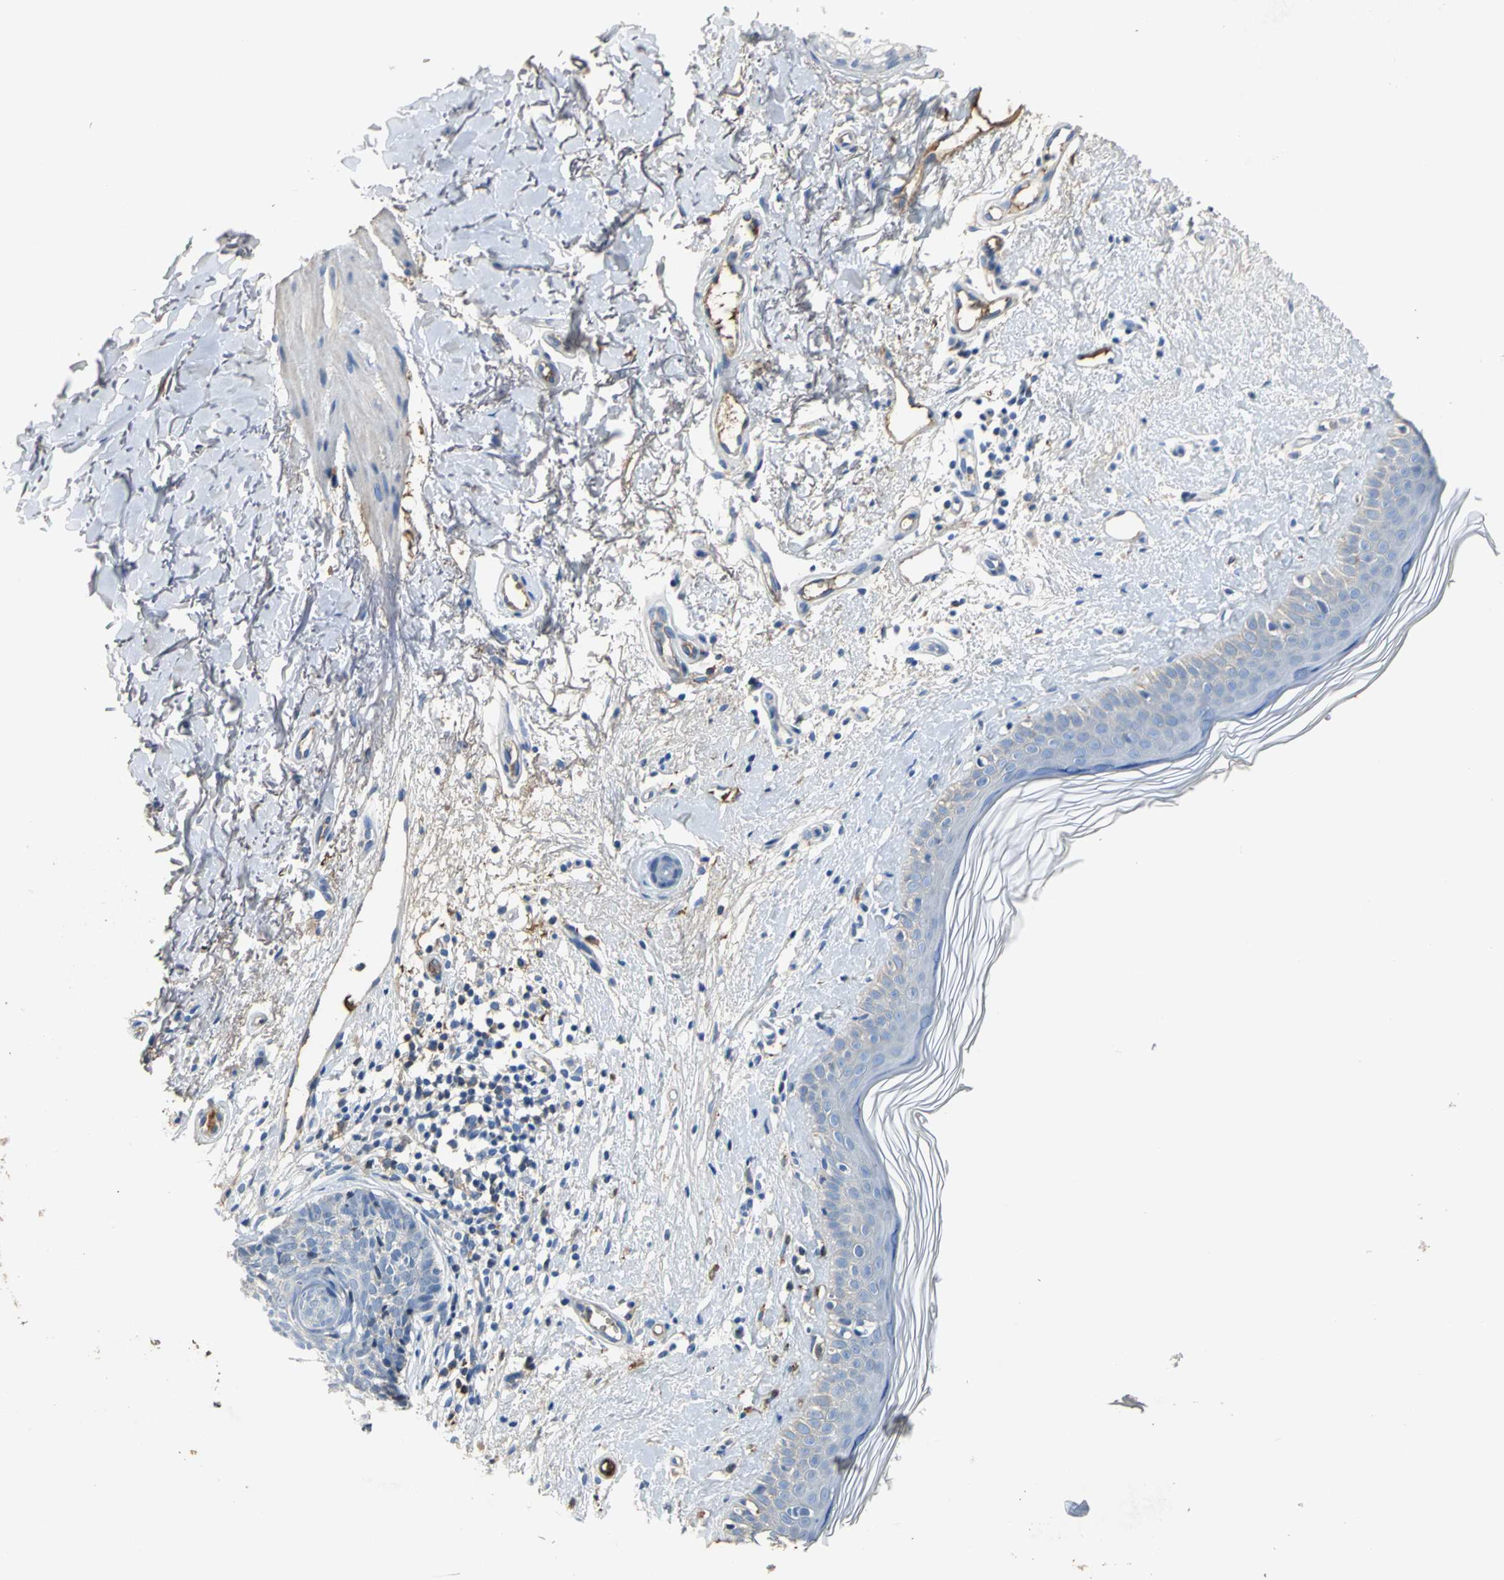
{"staining": {"intensity": "negative", "quantity": "none", "location": "none"}, "tissue": "skin cancer", "cell_type": "Tumor cells", "image_type": "cancer", "snomed": [{"axis": "morphology", "description": "Normal tissue, NOS"}, {"axis": "morphology", "description": "Basal cell carcinoma"}, {"axis": "topography", "description": "Skin"}], "caption": "IHC of skin basal cell carcinoma exhibits no staining in tumor cells.", "gene": "GYG2", "patient": {"sex": "female", "age": 61}}